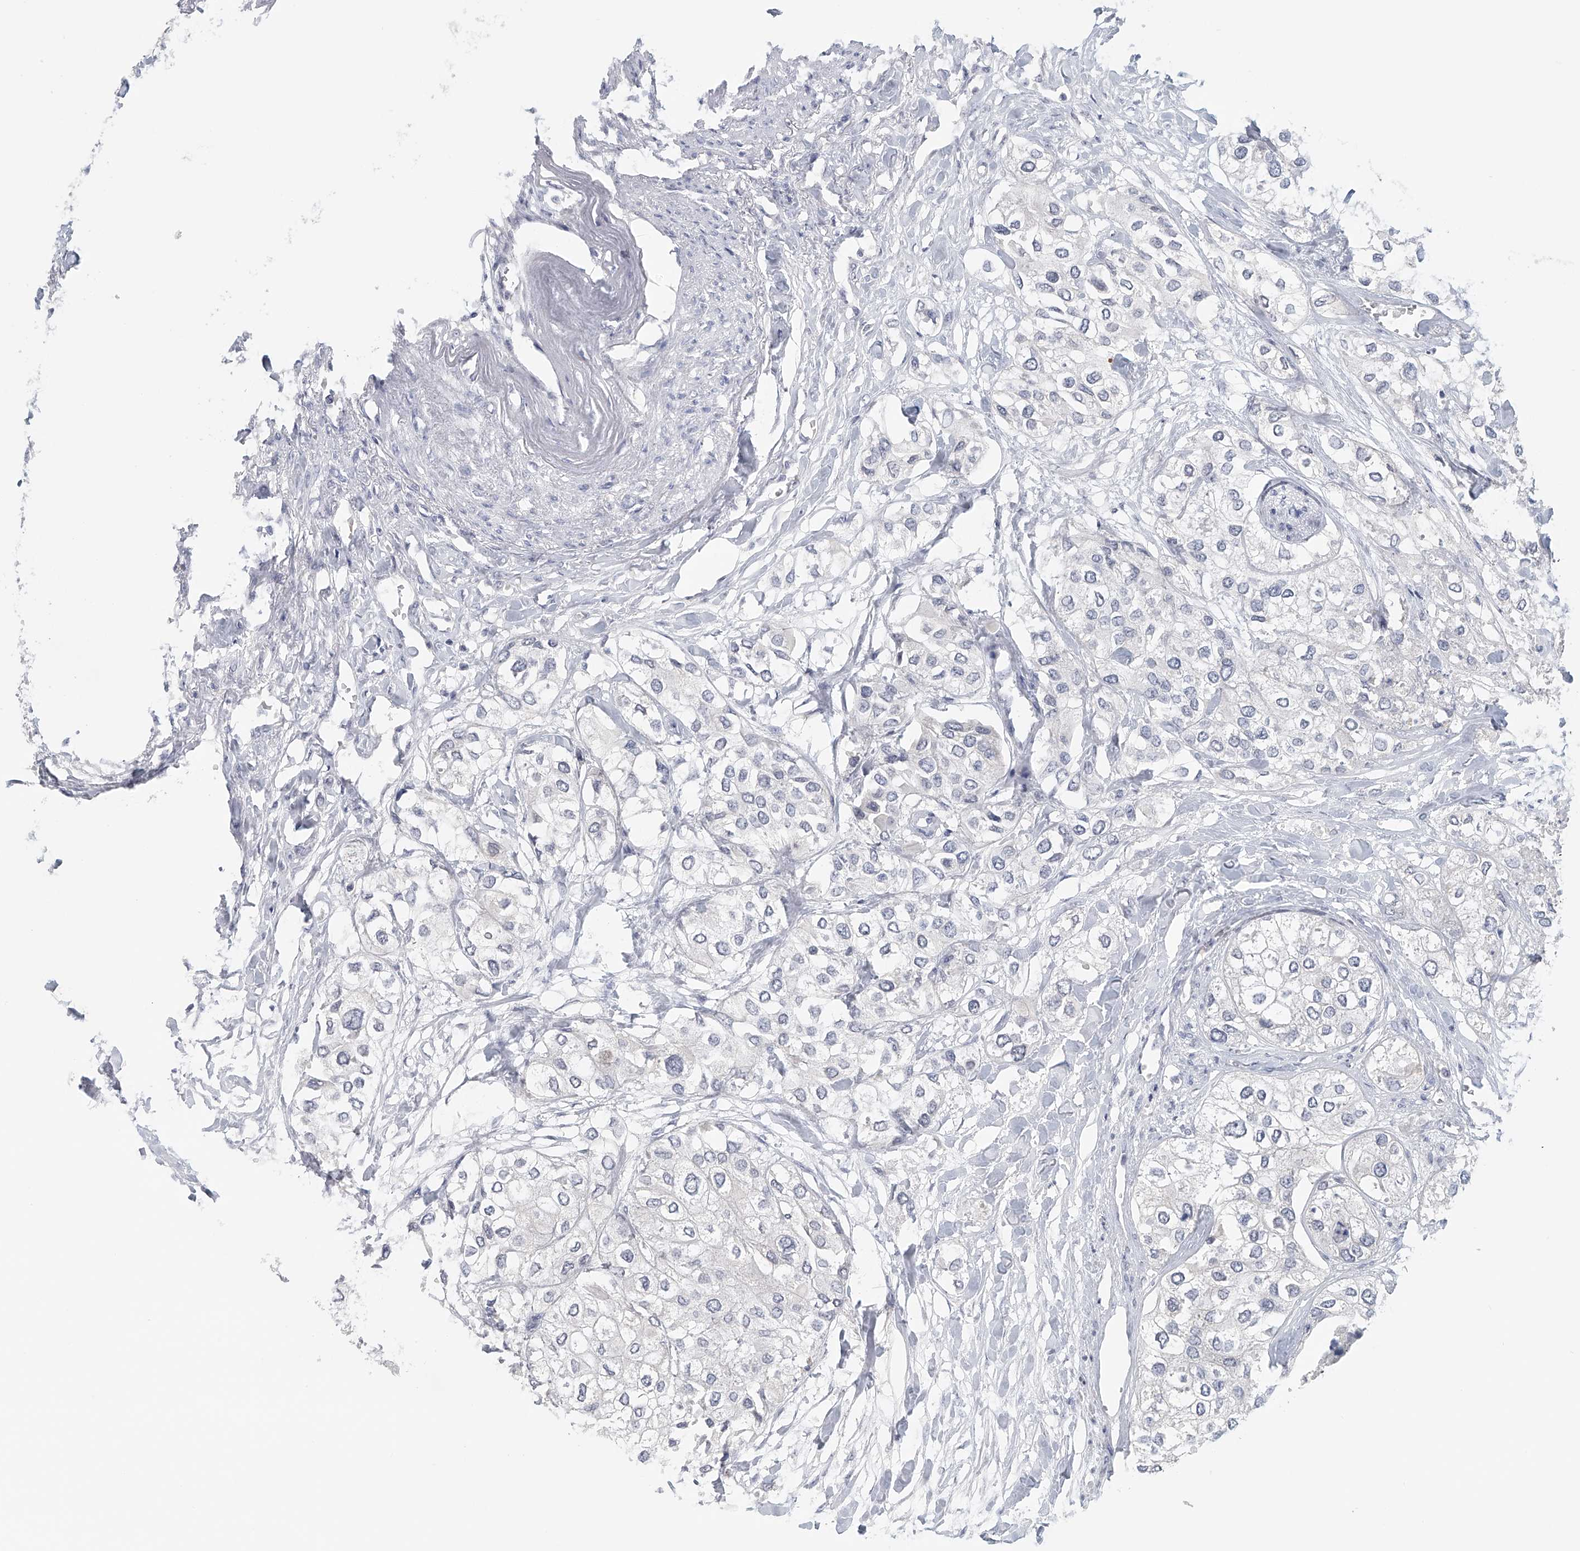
{"staining": {"intensity": "negative", "quantity": "none", "location": "none"}, "tissue": "urothelial cancer", "cell_type": "Tumor cells", "image_type": "cancer", "snomed": [{"axis": "morphology", "description": "Urothelial carcinoma, High grade"}, {"axis": "topography", "description": "Urinary bladder"}], "caption": "There is no significant staining in tumor cells of urothelial cancer.", "gene": "DDX43", "patient": {"sex": "male", "age": 64}}